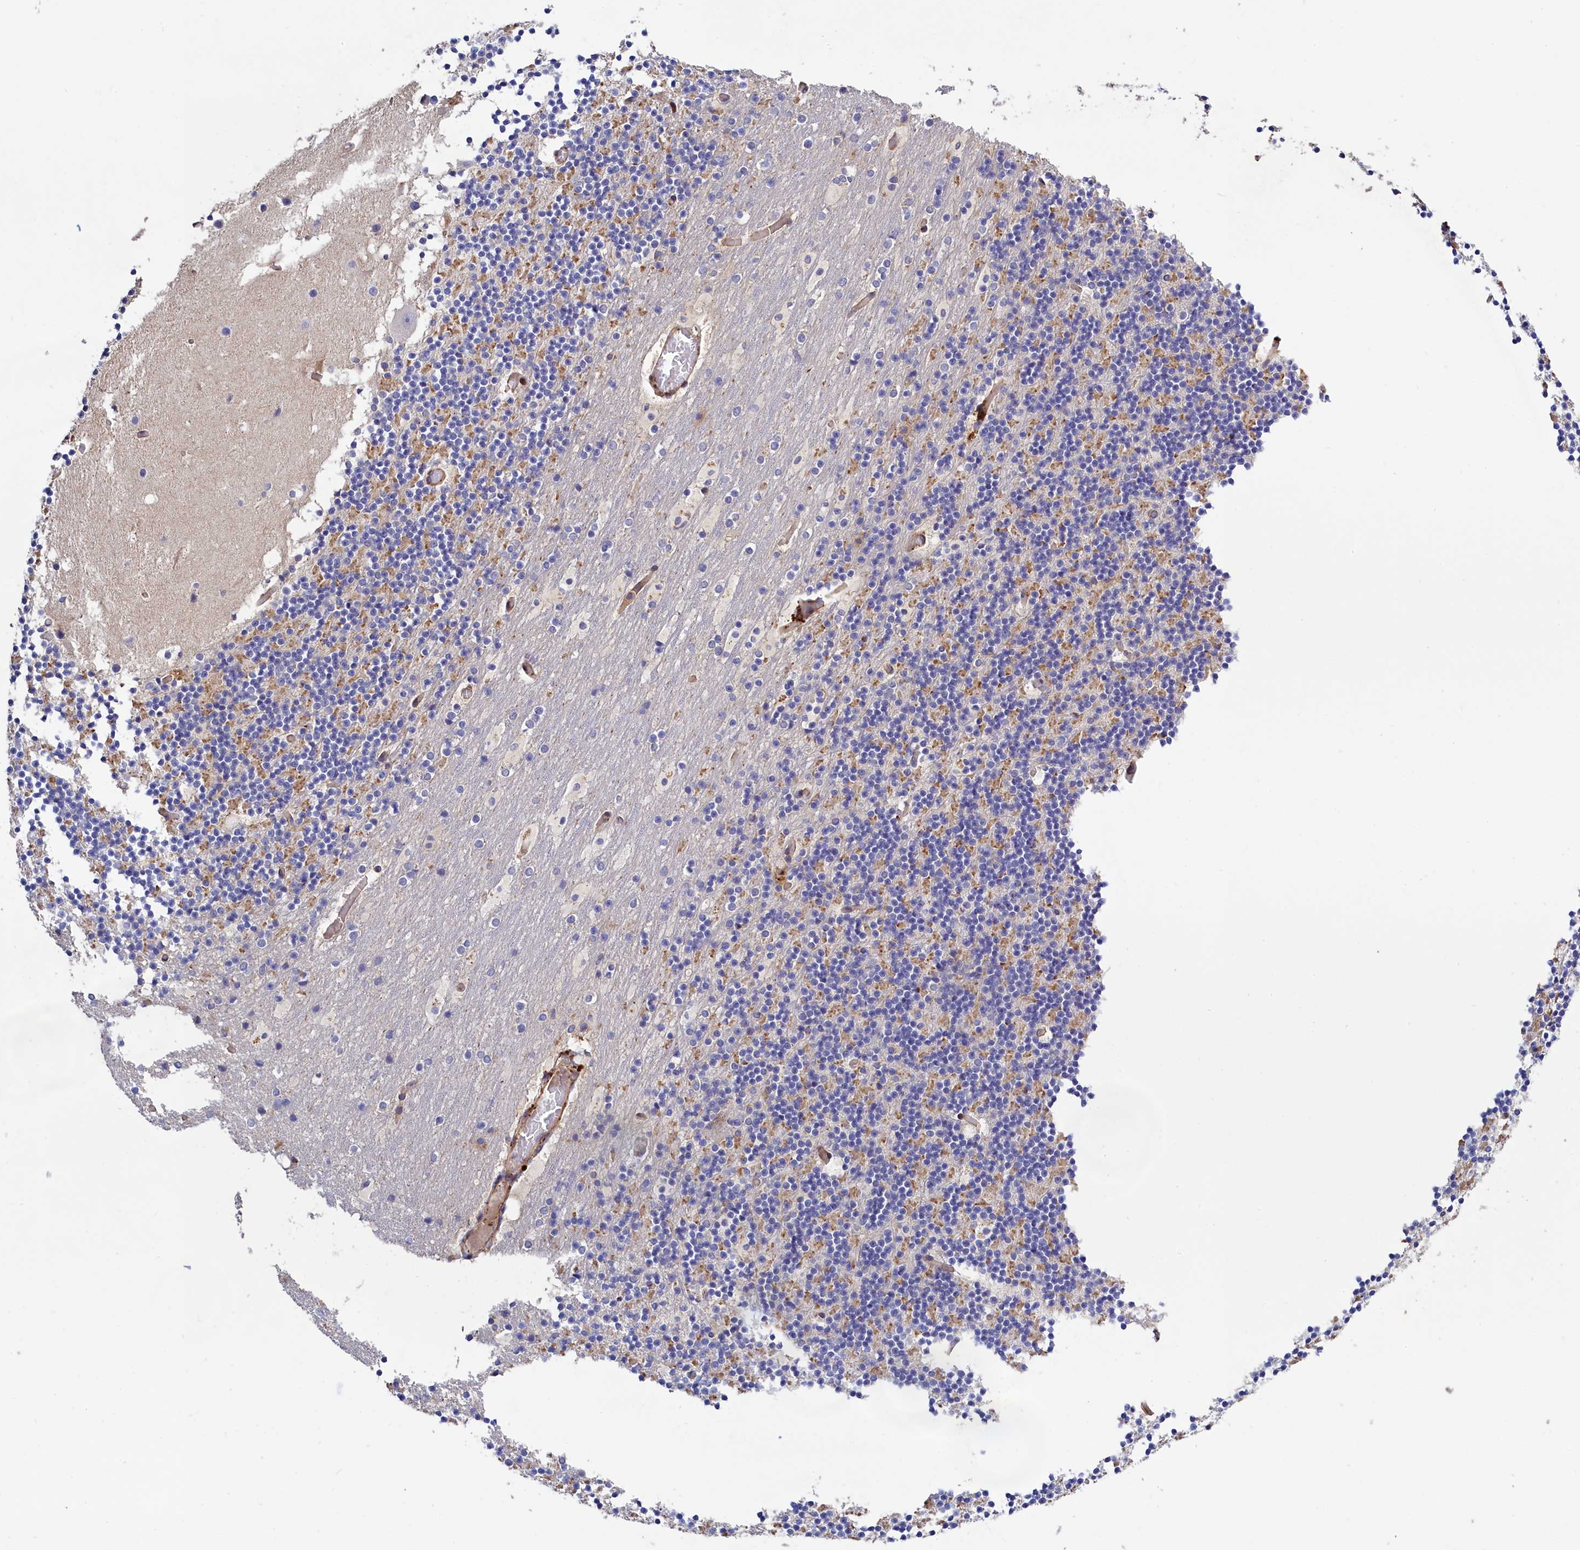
{"staining": {"intensity": "moderate", "quantity": "<25%", "location": "cytoplasmic/membranous"}, "tissue": "cerebellum", "cell_type": "Cells in granular layer", "image_type": "normal", "snomed": [{"axis": "morphology", "description": "Normal tissue, NOS"}, {"axis": "topography", "description": "Cerebellum"}], "caption": "Immunohistochemistry (IHC) micrograph of normal cerebellum: cerebellum stained using IHC demonstrates low levels of moderate protein expression localized specifically in the cytoplasmic/membranous of cells in granular layer, appearing as a cytoplasmic/membranous brown color.", "gene": "ANKRD27", "patient": {"sex": "male", "age": 57}}